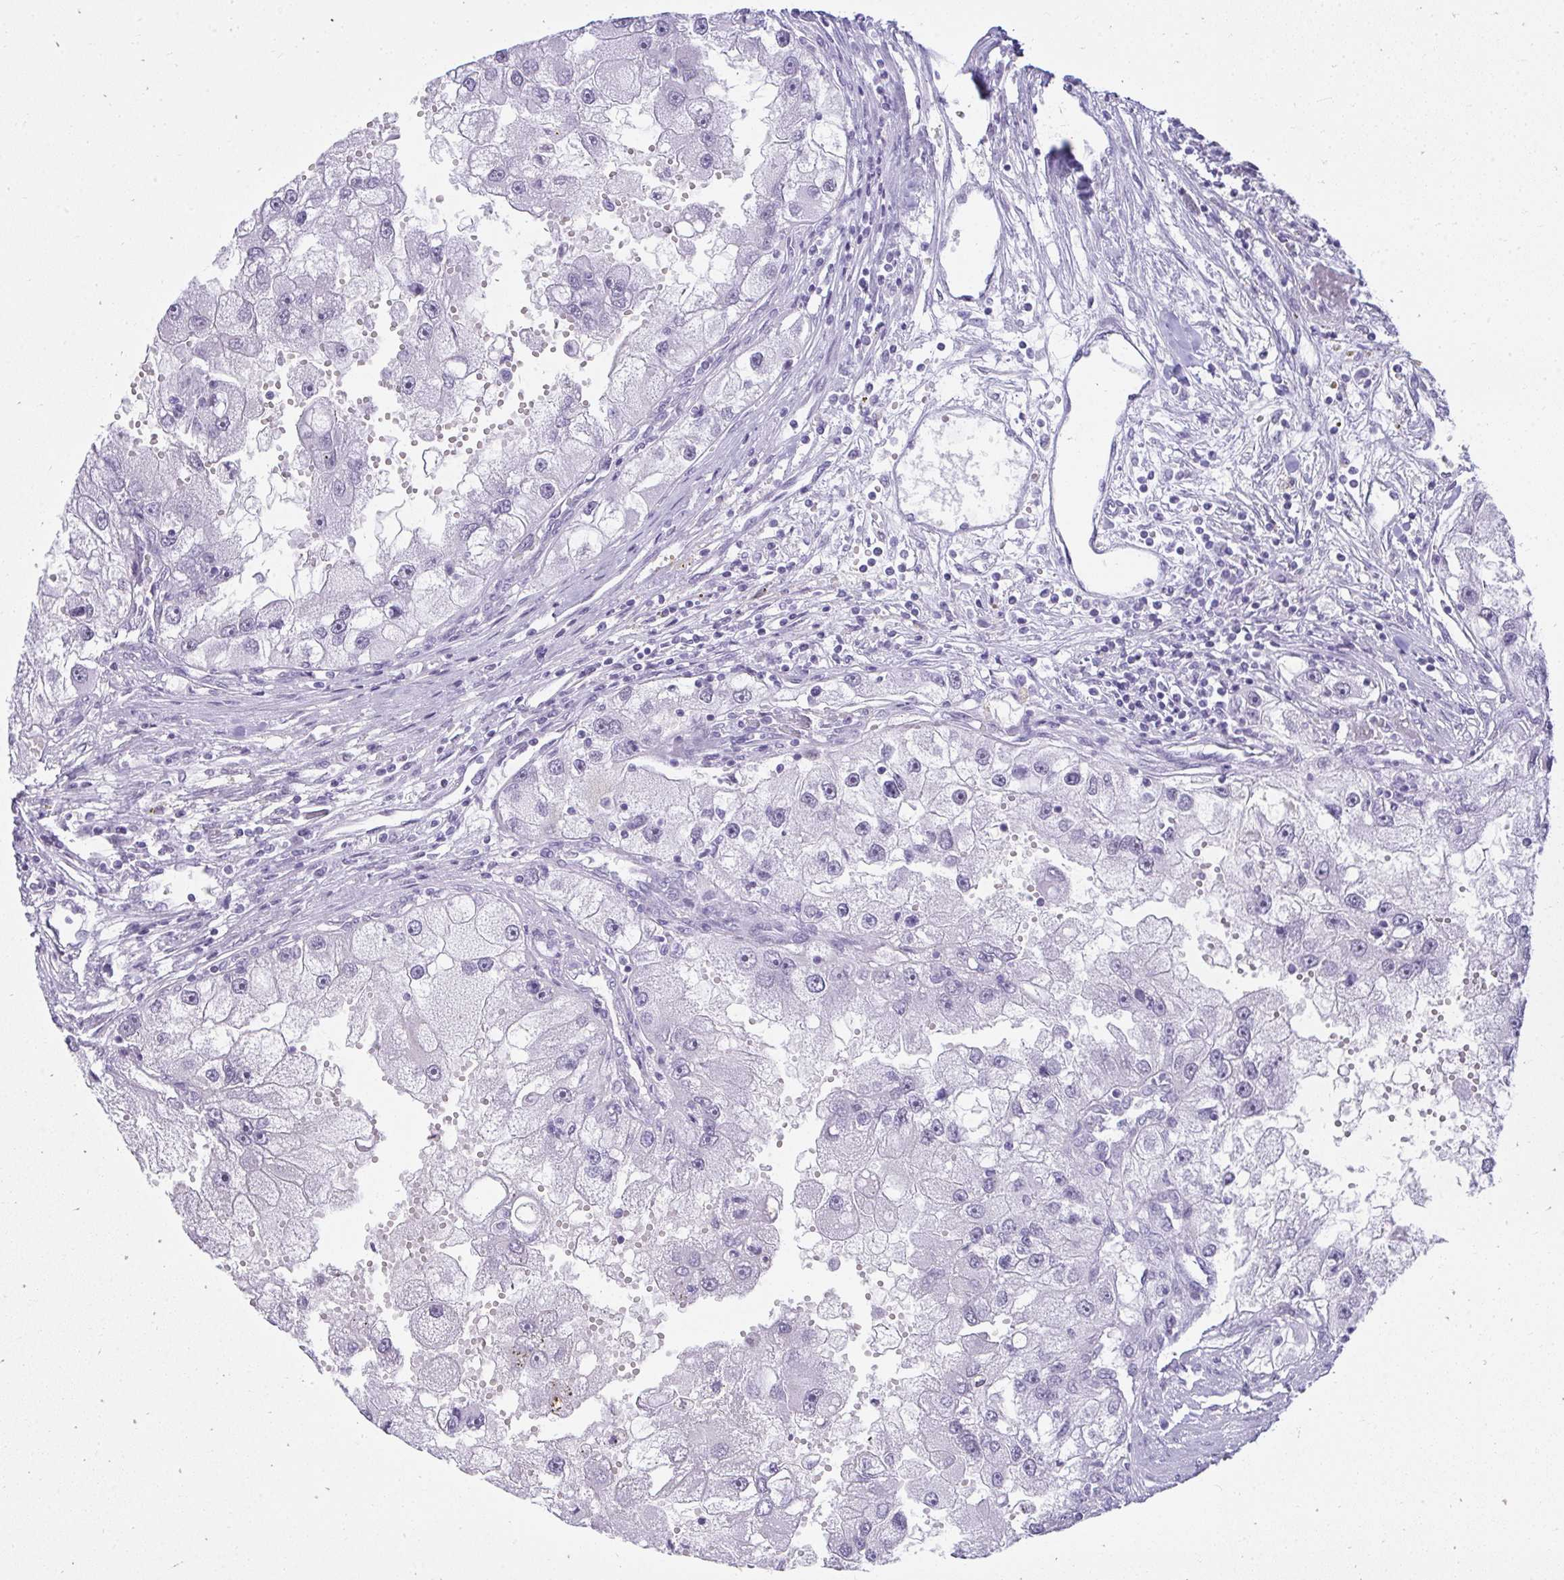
{"staining": {"intensity": "negative", "quantity": "none", "location": "none"}, "tissue": "renal cancer", "cell_type": "Tumor cells", "image_type": "cancer", "snomed": [{"axis": "morphology", "description": "Adenocarcinoma, NOS"}, {"axis": "topography", "description": "Kidney"}], "caption": "Tumor cells are negative for brown protein staining in renal cancer (adenocarcinoma). (DAB (3,3'-diaminobenzidine) IHC, high magnification).", "gene": "PLA2G1B", "patient": {"sex": "male", "age": 63}}